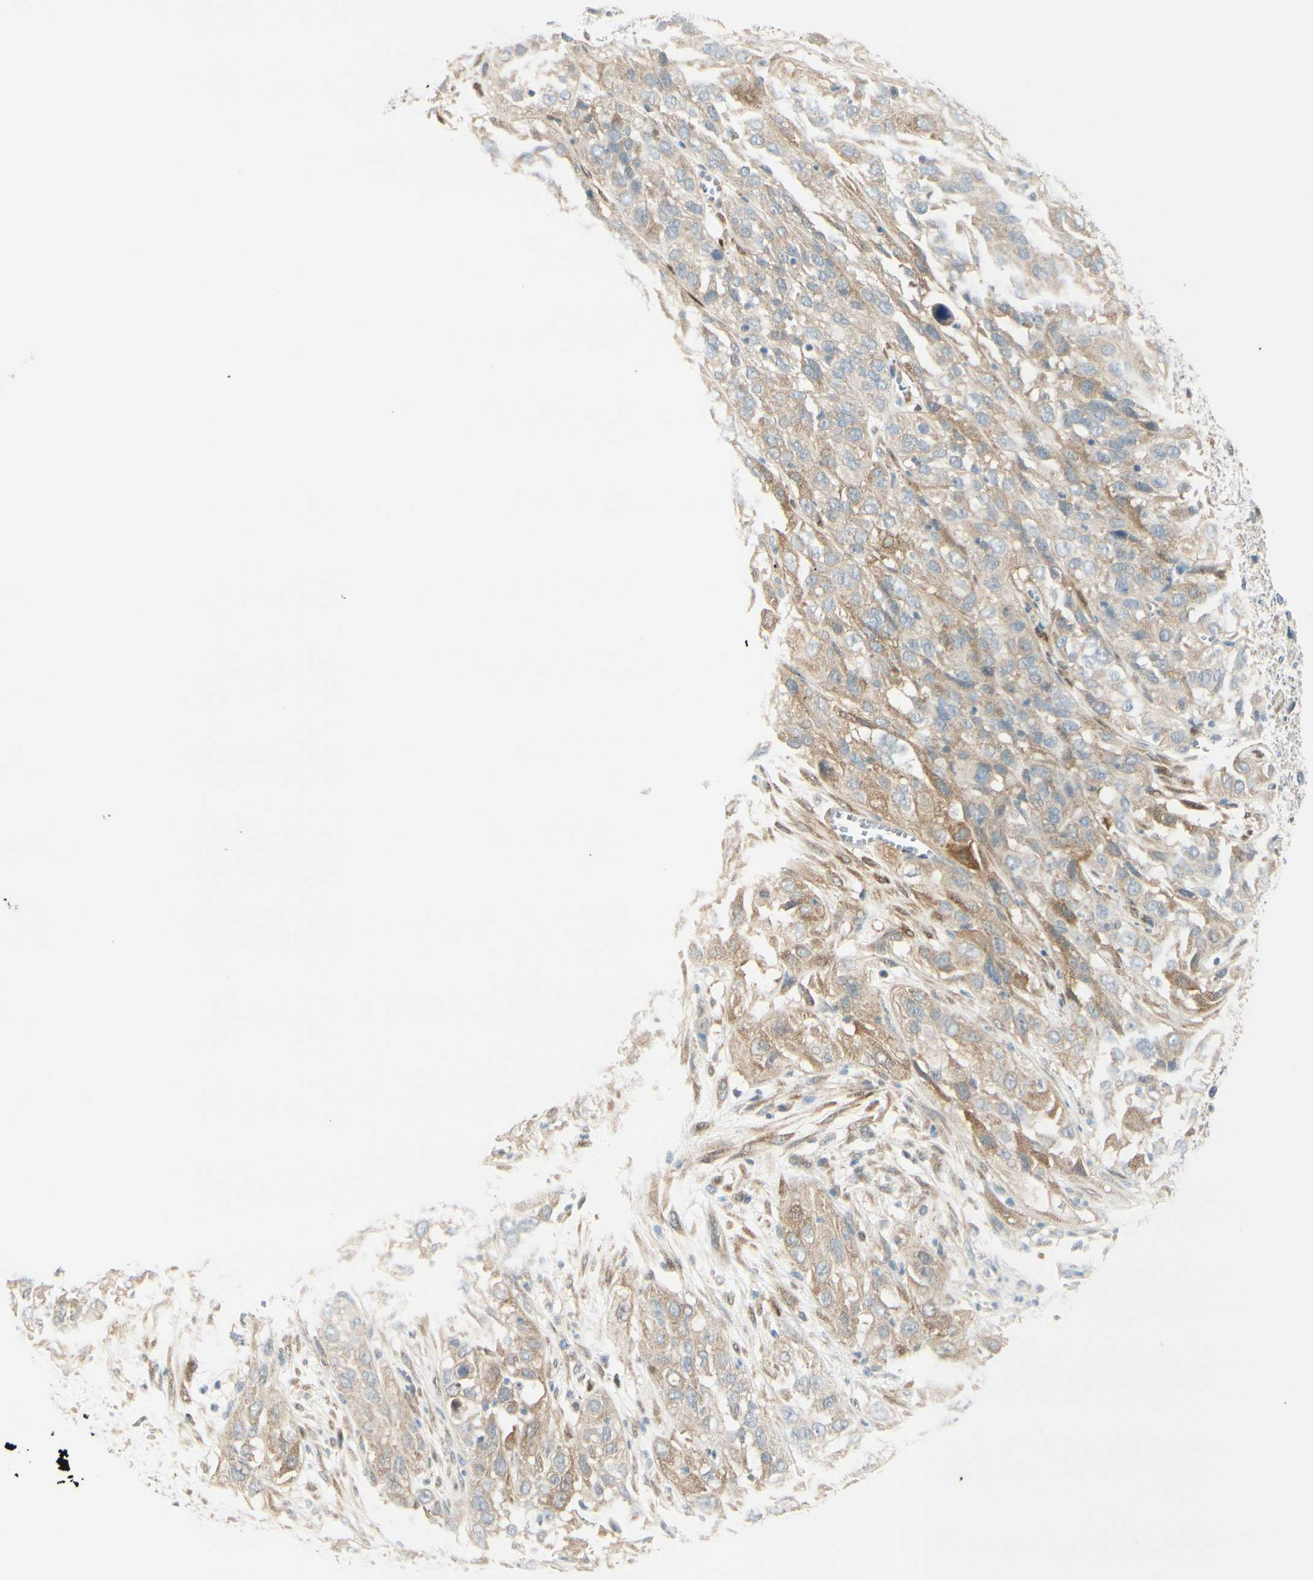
{"staining": {"intensity": "moderate", "quantity": ">75%", "location": "cytoplasmic/membranous"}, "tissue": "cervical cancer", "cell_type": "Tumor cells", "image_type": "cancer", "snomed": [{"axis": "morphology", "description": "Squamous cell carcinoma, NOS"}, {"axis": "topography", "description": "Cervix"}], "caption": "This histopathology image exhibits immunohistochemistry (IHC) staining of human squamous cell carcinoma (cervical), with medium moderate cytoplasmic/membranous positivity in approximately >75% of tumor cells.", "gene": "FHL2", "patient": {"sex": "female", "age": 32}}